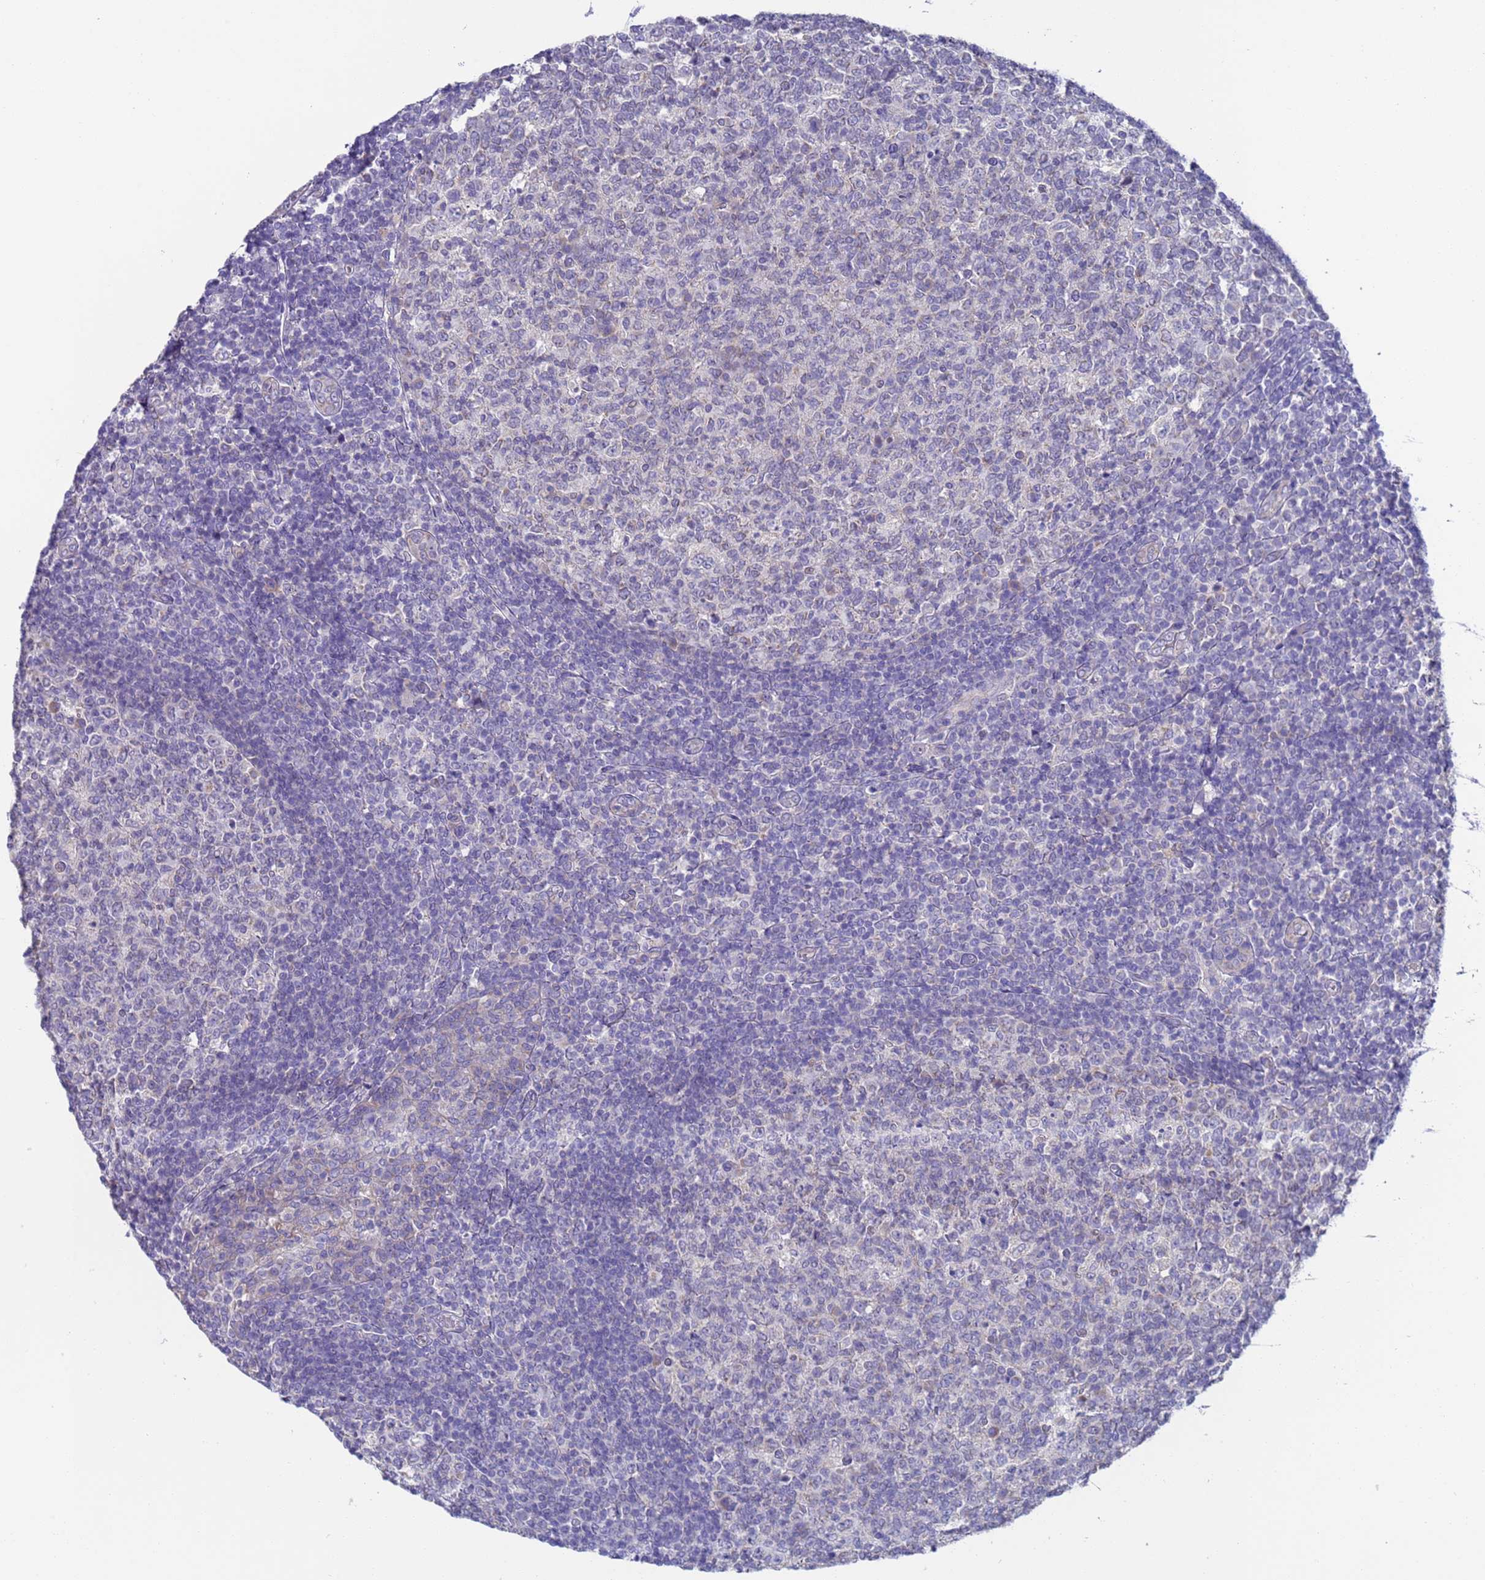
{"staining": {"intensity": "negative", "quantity": "none", "location": "none"}, "tissue": "tonsil", "cell_type": "Germinal center cells", "image_type": "normal", "snomed": [{"axis": "morphology", "description": "Normal tissue, NOS"}, {"axis": "topography", "description": "Tonsil"}], "caption": "An IHC image of benign tonsil is shown. There is no staining in germinal center cells of tonsil.", "gene": "PET117", "patient": {"sex": "female", "age": 19}}